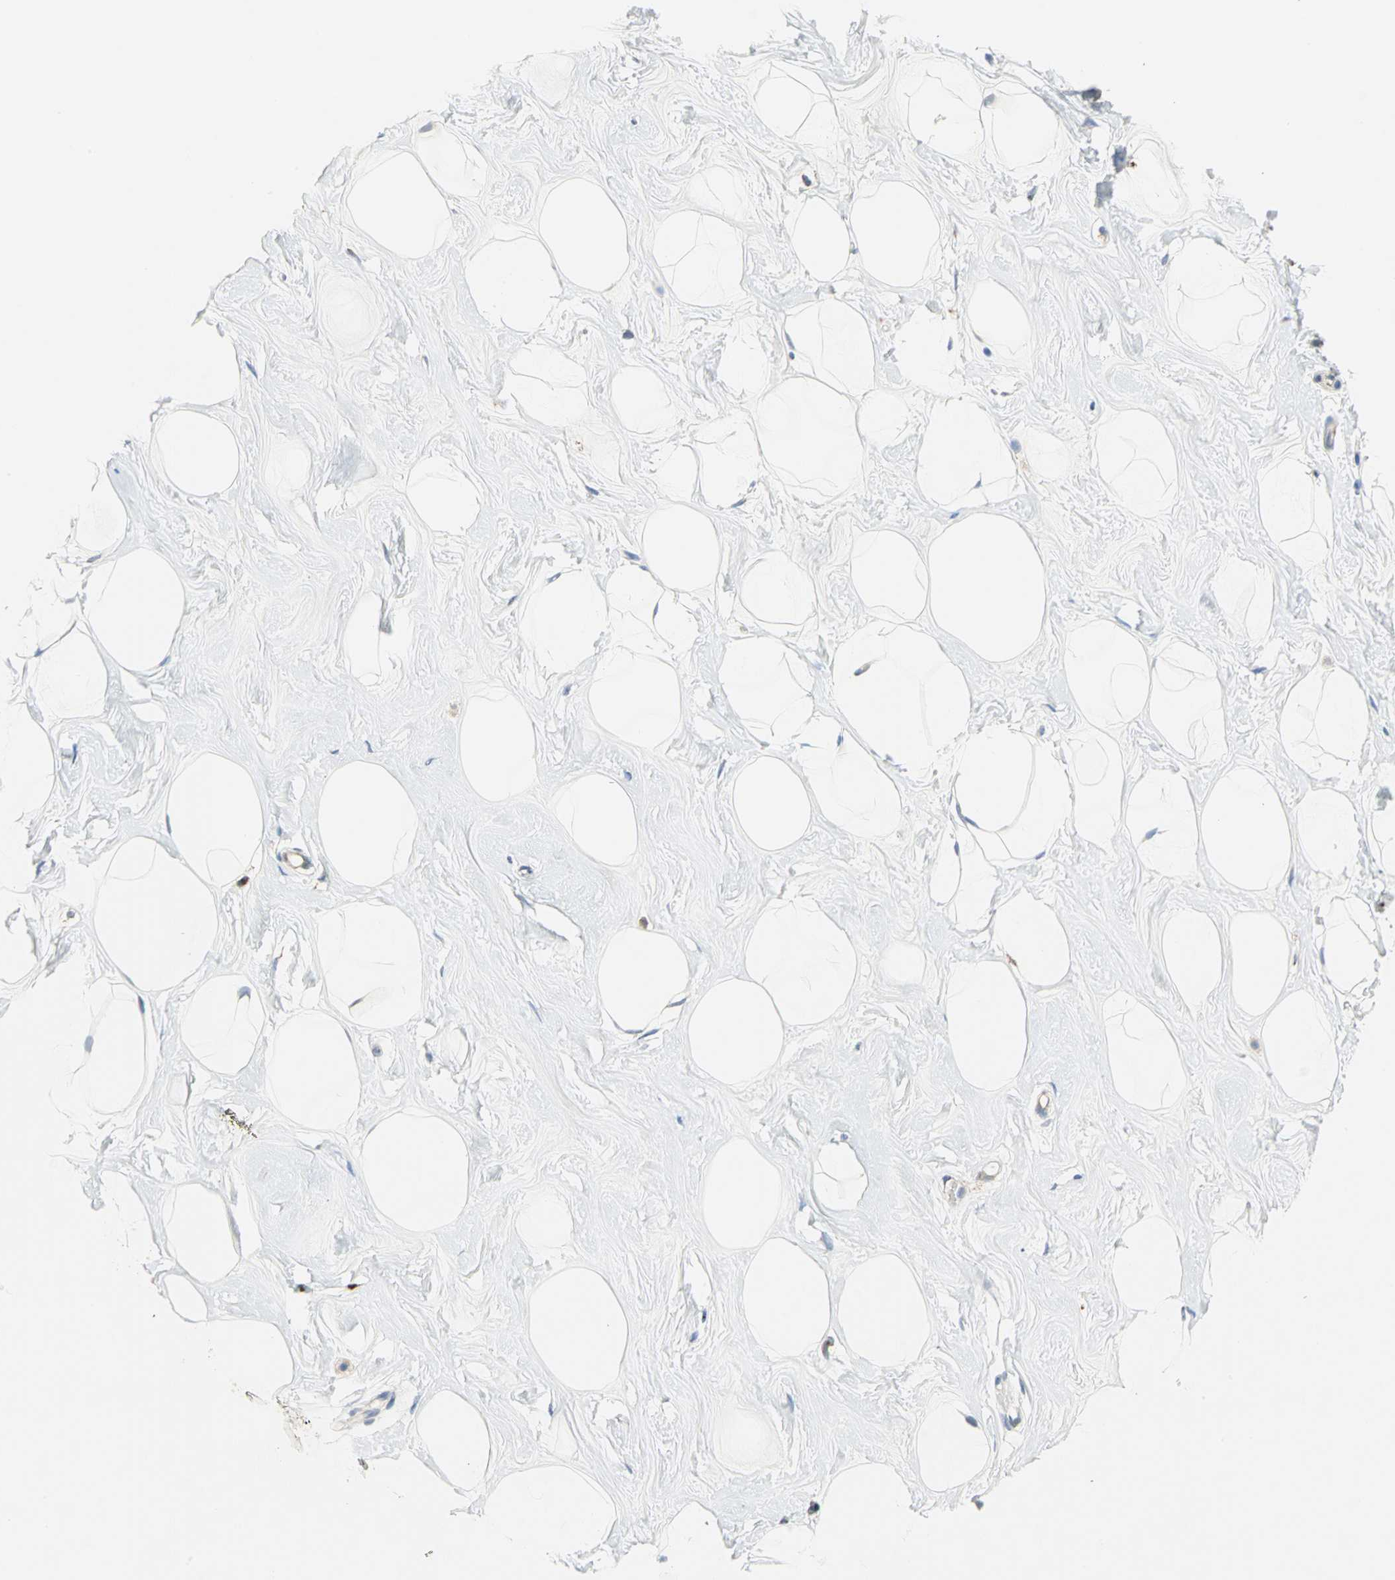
{"staining": {"intensity": "negative", "quantity": "none", "location": "none"}, "tissue": "breast", "cell_type": "Adipocytes", "image_type": "normal", "snomed": [{"axis": "morphology", "description": "Normal tissue, NOS"}, {"axis": "topography", "description": "Breast"}], "caption": "Breast was stained to show a protein in brown. There is no significant positivity in adipocytes. (Stains: DAB IHC with hematoxylin counter stain, Microscopy: brightfield microscopy at high magnification).", "gene": "SDF2L1", "patient": {"sex": "female", "age": 23}}